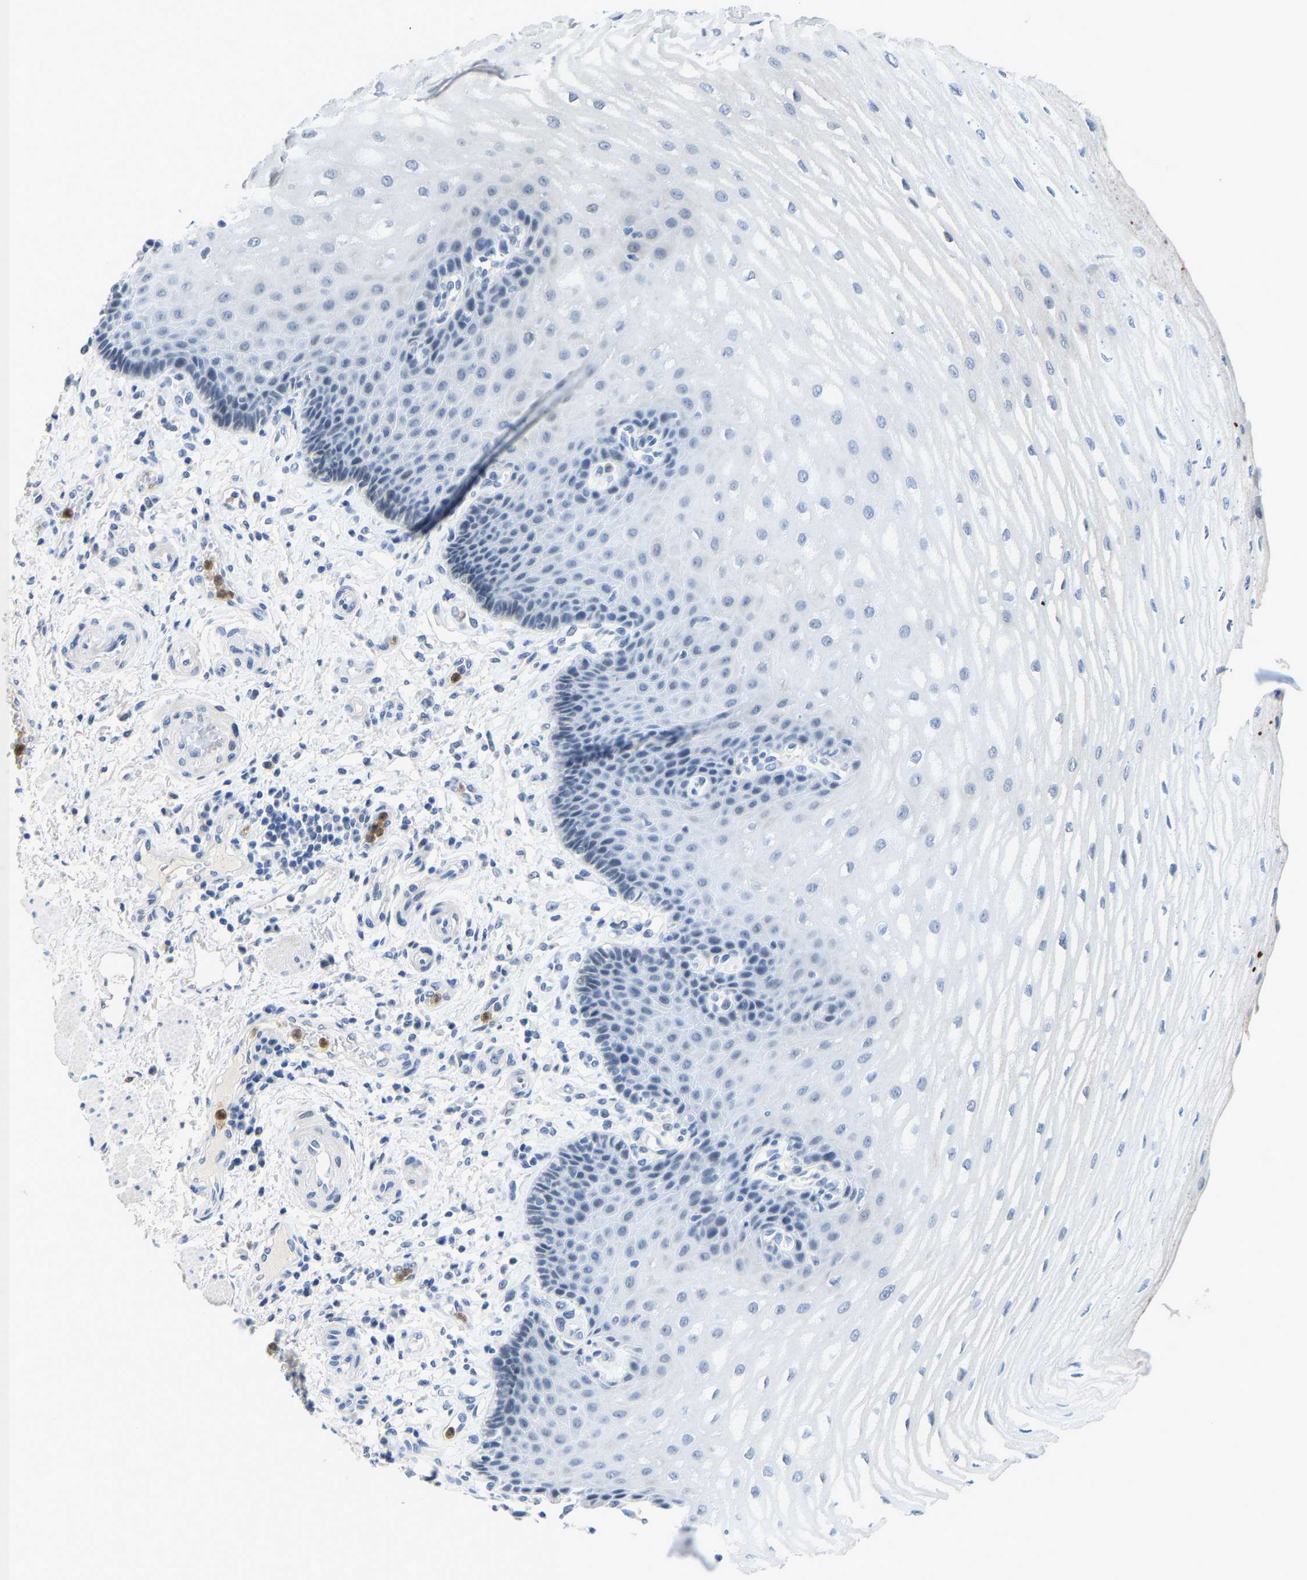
{"staining": {"intensity": "negative", "quantity": "none", "location": "none"}, "tissue": "esophagus", "cell_type": "Squamous epithelial cells", "image_type": "normal", "snomed": [{"axis": "morphology", "description": "Normal tissue, NOS"}, {"axis": "topography", "description": "Esophagus"}], "caption": "This is a micrograph of IHC staining of benign esophagus, which shows no expression in squamous epithelial cells. (Immunohistochemistry, brightfield microscopy, high magnification).", "gene": "TXNDC2", "patient": {"sex": "male", "age": 54}}